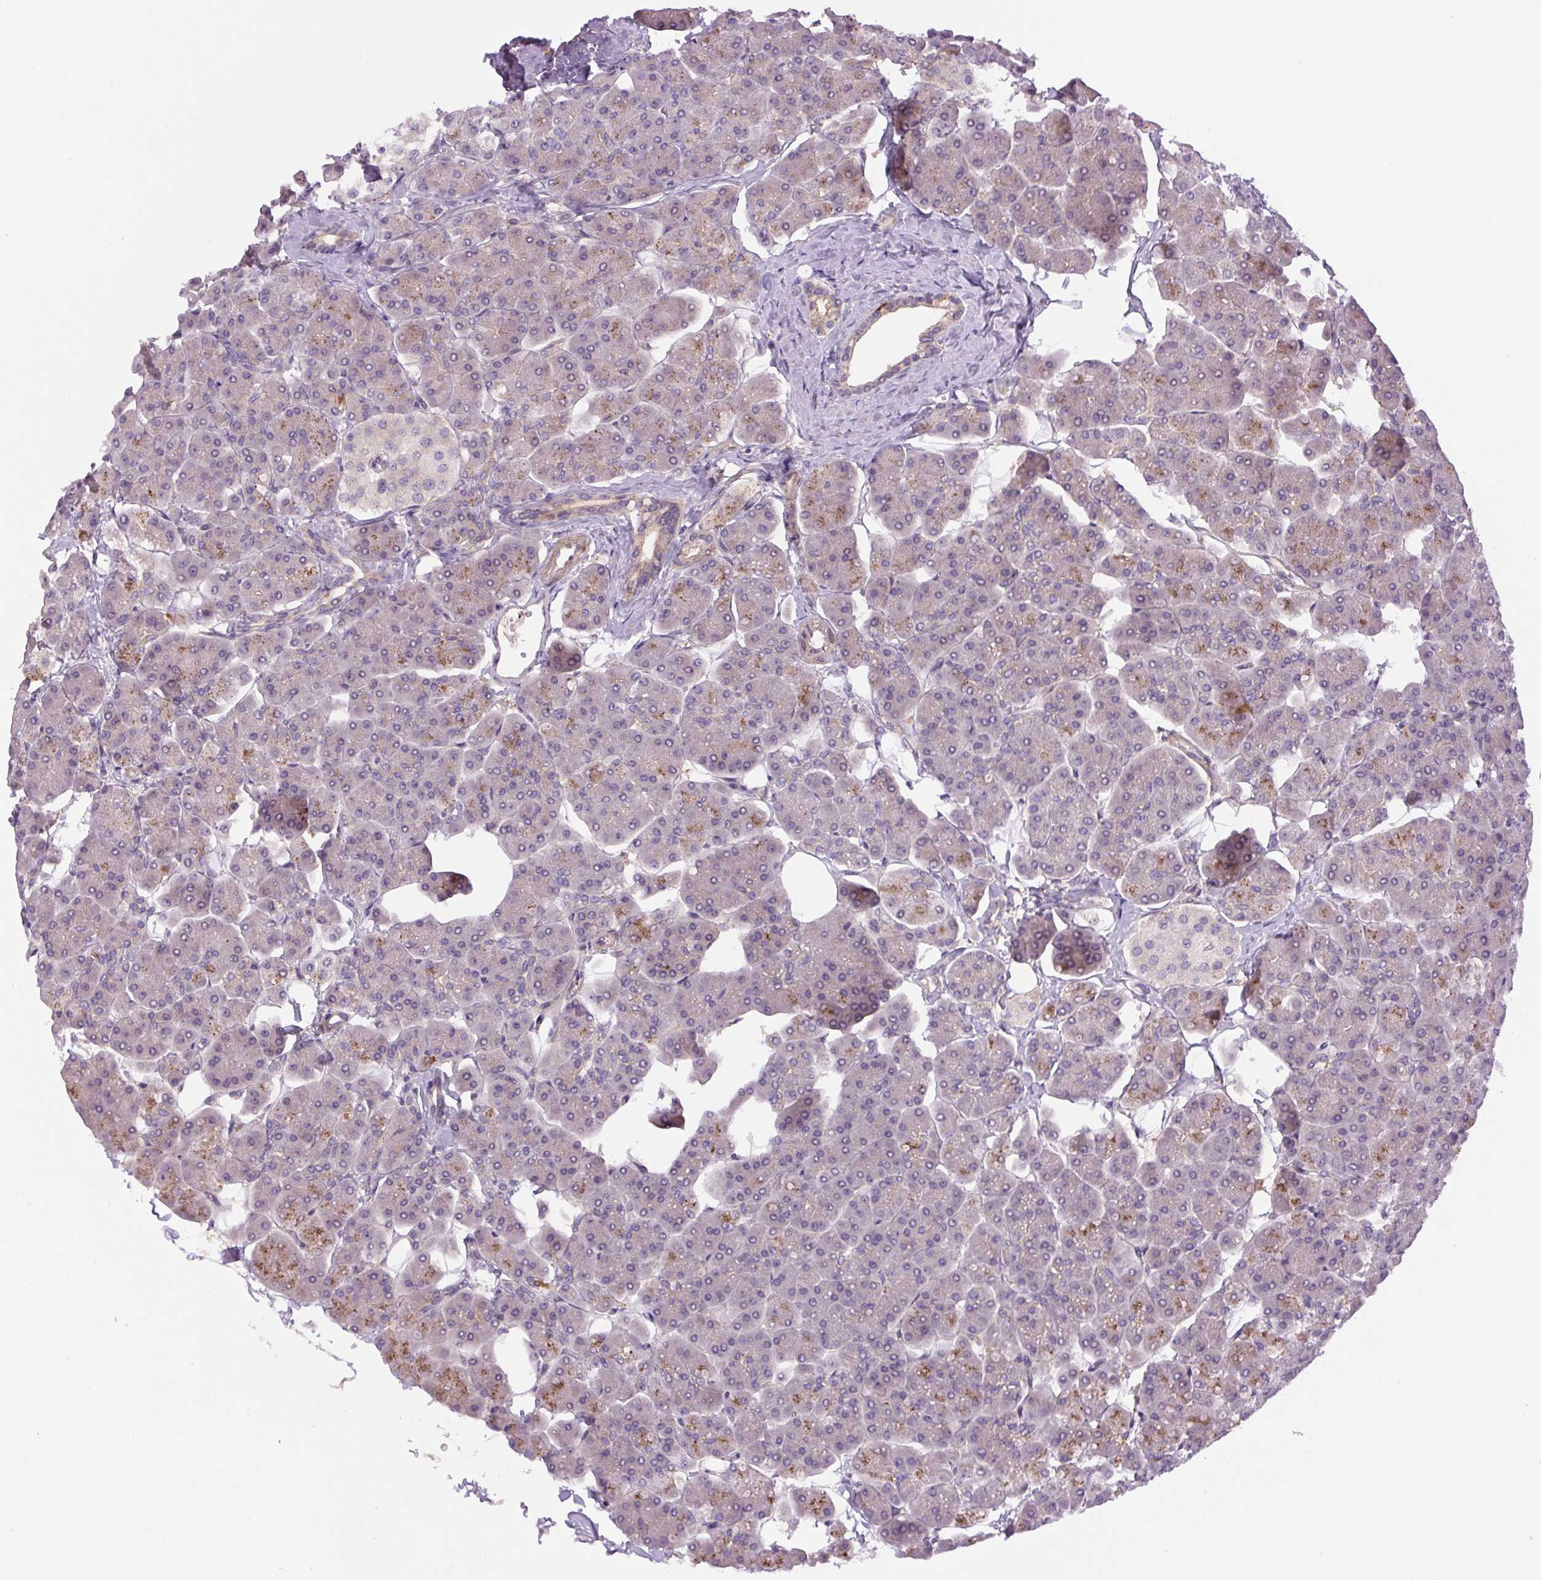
{"staining": {"intensity": "moderate", "quantity": "<25%", "location": "cytoplasmic/membranous"}, "tissue": "pancreas", "cell_type": "Exocrine glandular cells", "image_type": "normal", "snomed": [{"axis": "morphology", "description": "Normal tissue, NOS"}, {"axis": "topography", "description": "Pancreas"}, {"axis": "topography", "description": "Peripheral nerve tissue"}], "caption": "Immunohistochemistry of unremarkable pancreas exhibits low levels of moderate cytoplasmic/membranous expression in about <25% of exocrine glandular cells.", "gene": "KIFC1", "patient": {"sex": "male", "age": 54}}